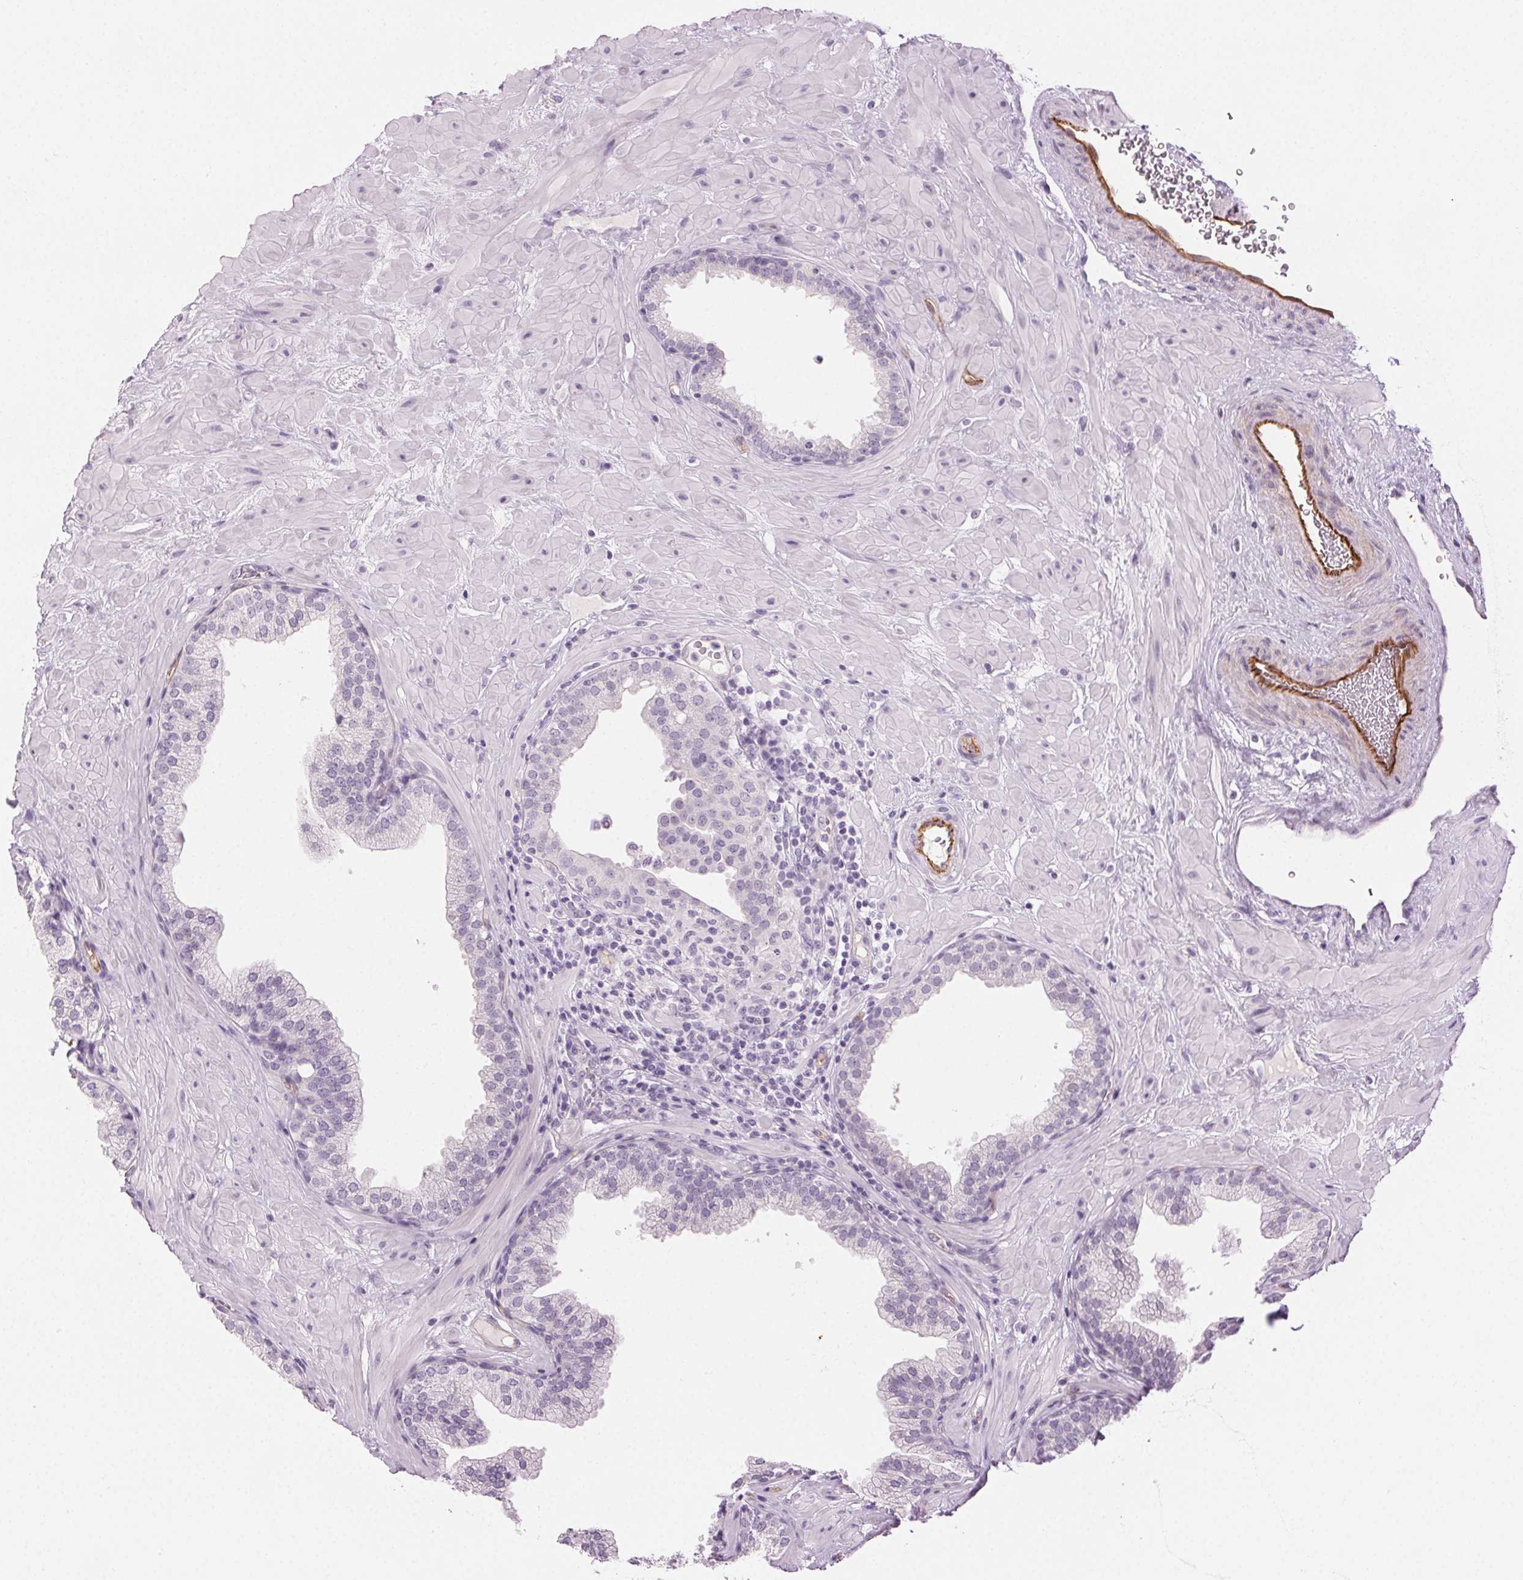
{"staining": {"intensity": "negative", "quantity": "none", "location": "none"}, "tissue": "prostate", "cell_type": "Glandular cells", "image_type": "normal", "snomed": [{"axis": "morphology", "description": "Normal tissue, NOS"}, {"axis": "topography", "description": "Prostate"}], "caption": "This photomicrograph is of unremarkable prostate stained with IHC to label a protein in brown with the nuclei are counter-stained blue. There is no staining in glandular cells.", "gene": "AIF1L", "patient": {"sex": "male", "age": 37}}